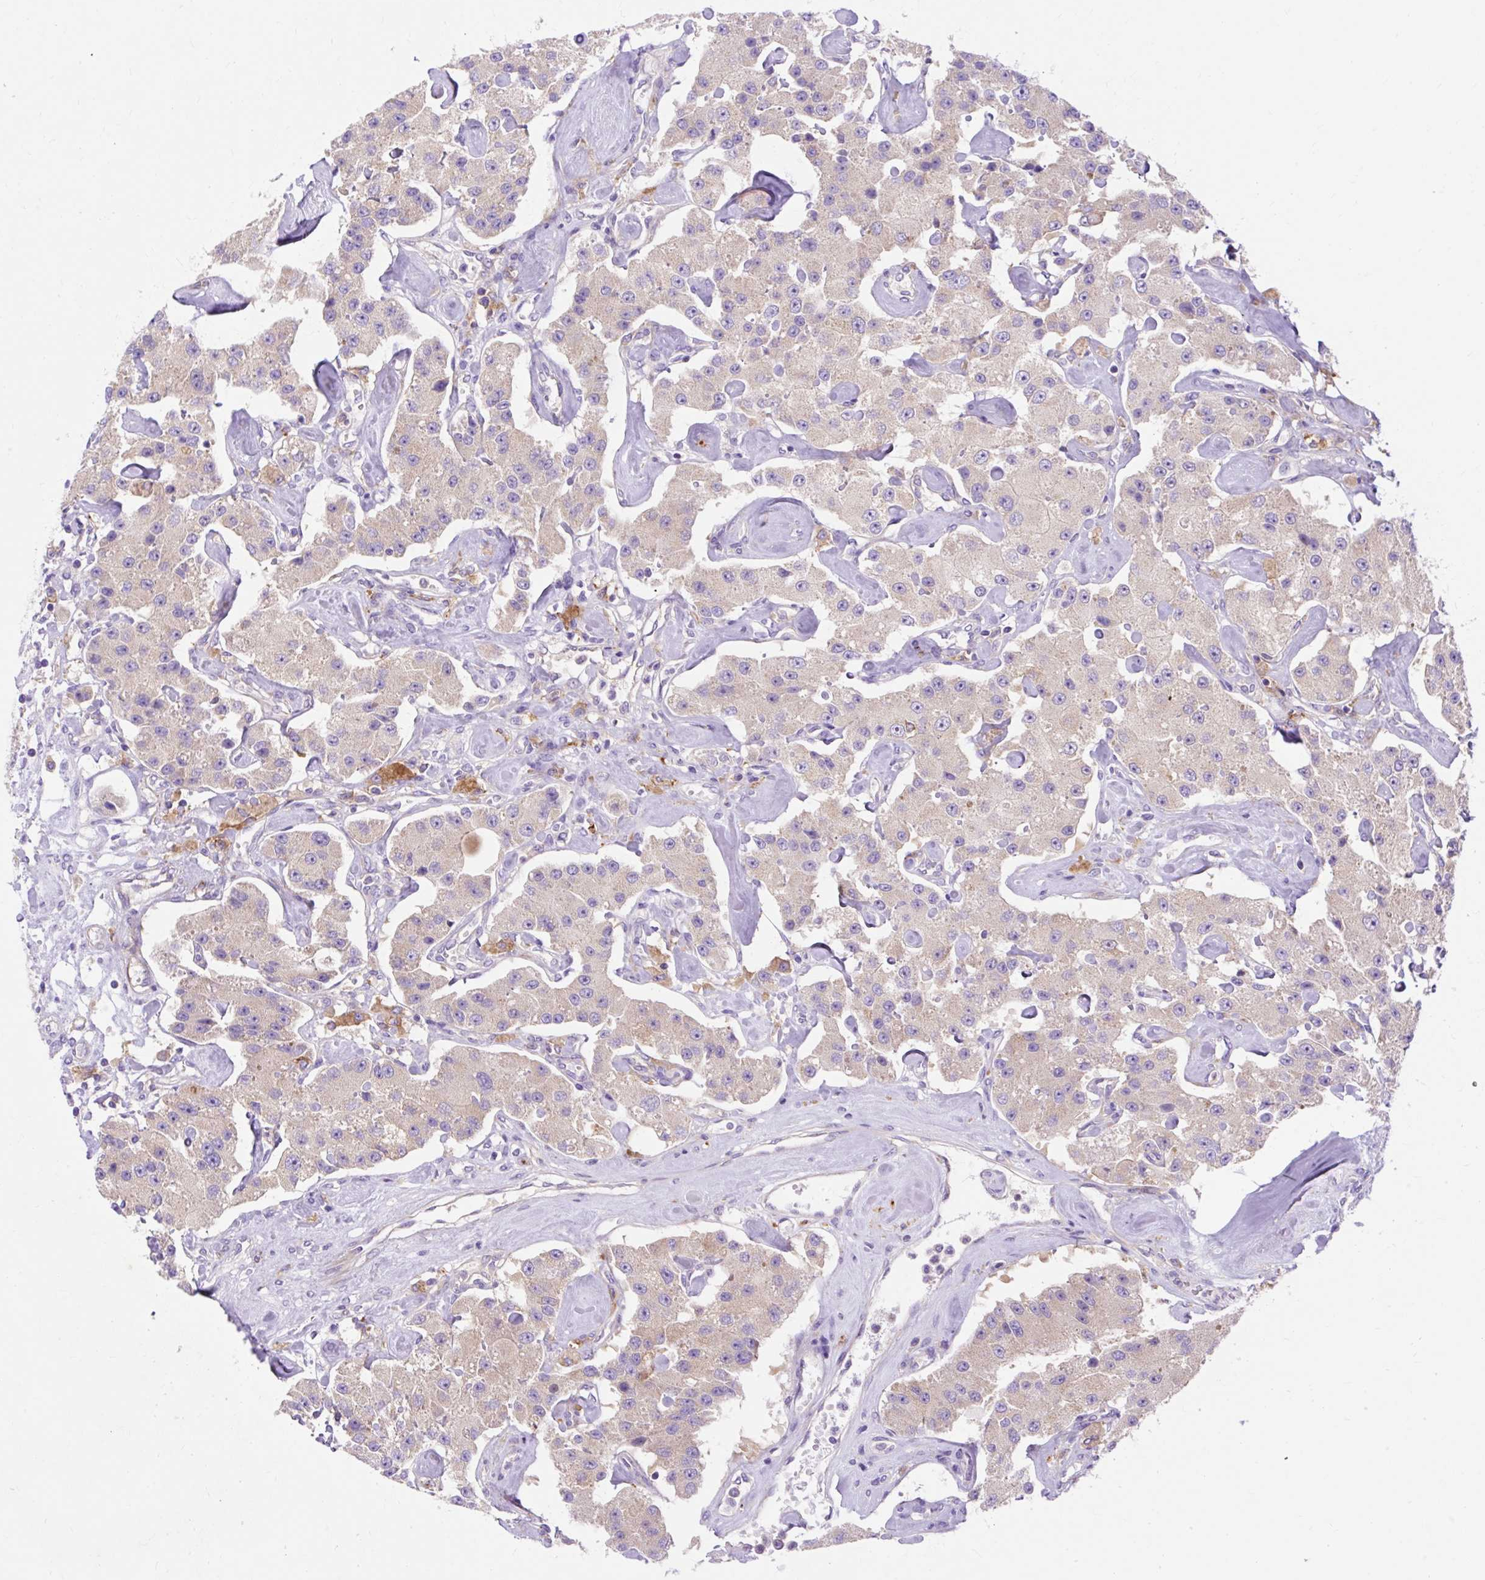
{"staining": {"intensity": "negative", "quantity": "none", "location": "none"}, "tissue": "carcinoid", "cell_type": "Tumor cells", "image_type": "cancer", "snomed": [{"axis": "morphology", "description": "Carcinoid, malignant, NOS"}, {"axis": "topography", "description": "Pancreas"}], "caption": "Immunohistochemistry (IHC) photomicrograph of carcinoid stained for a protein (brown), which reveals no staining in tumor cells.", "gene": "OR4K15", "patient": {"sex": "male", "age": 41}}